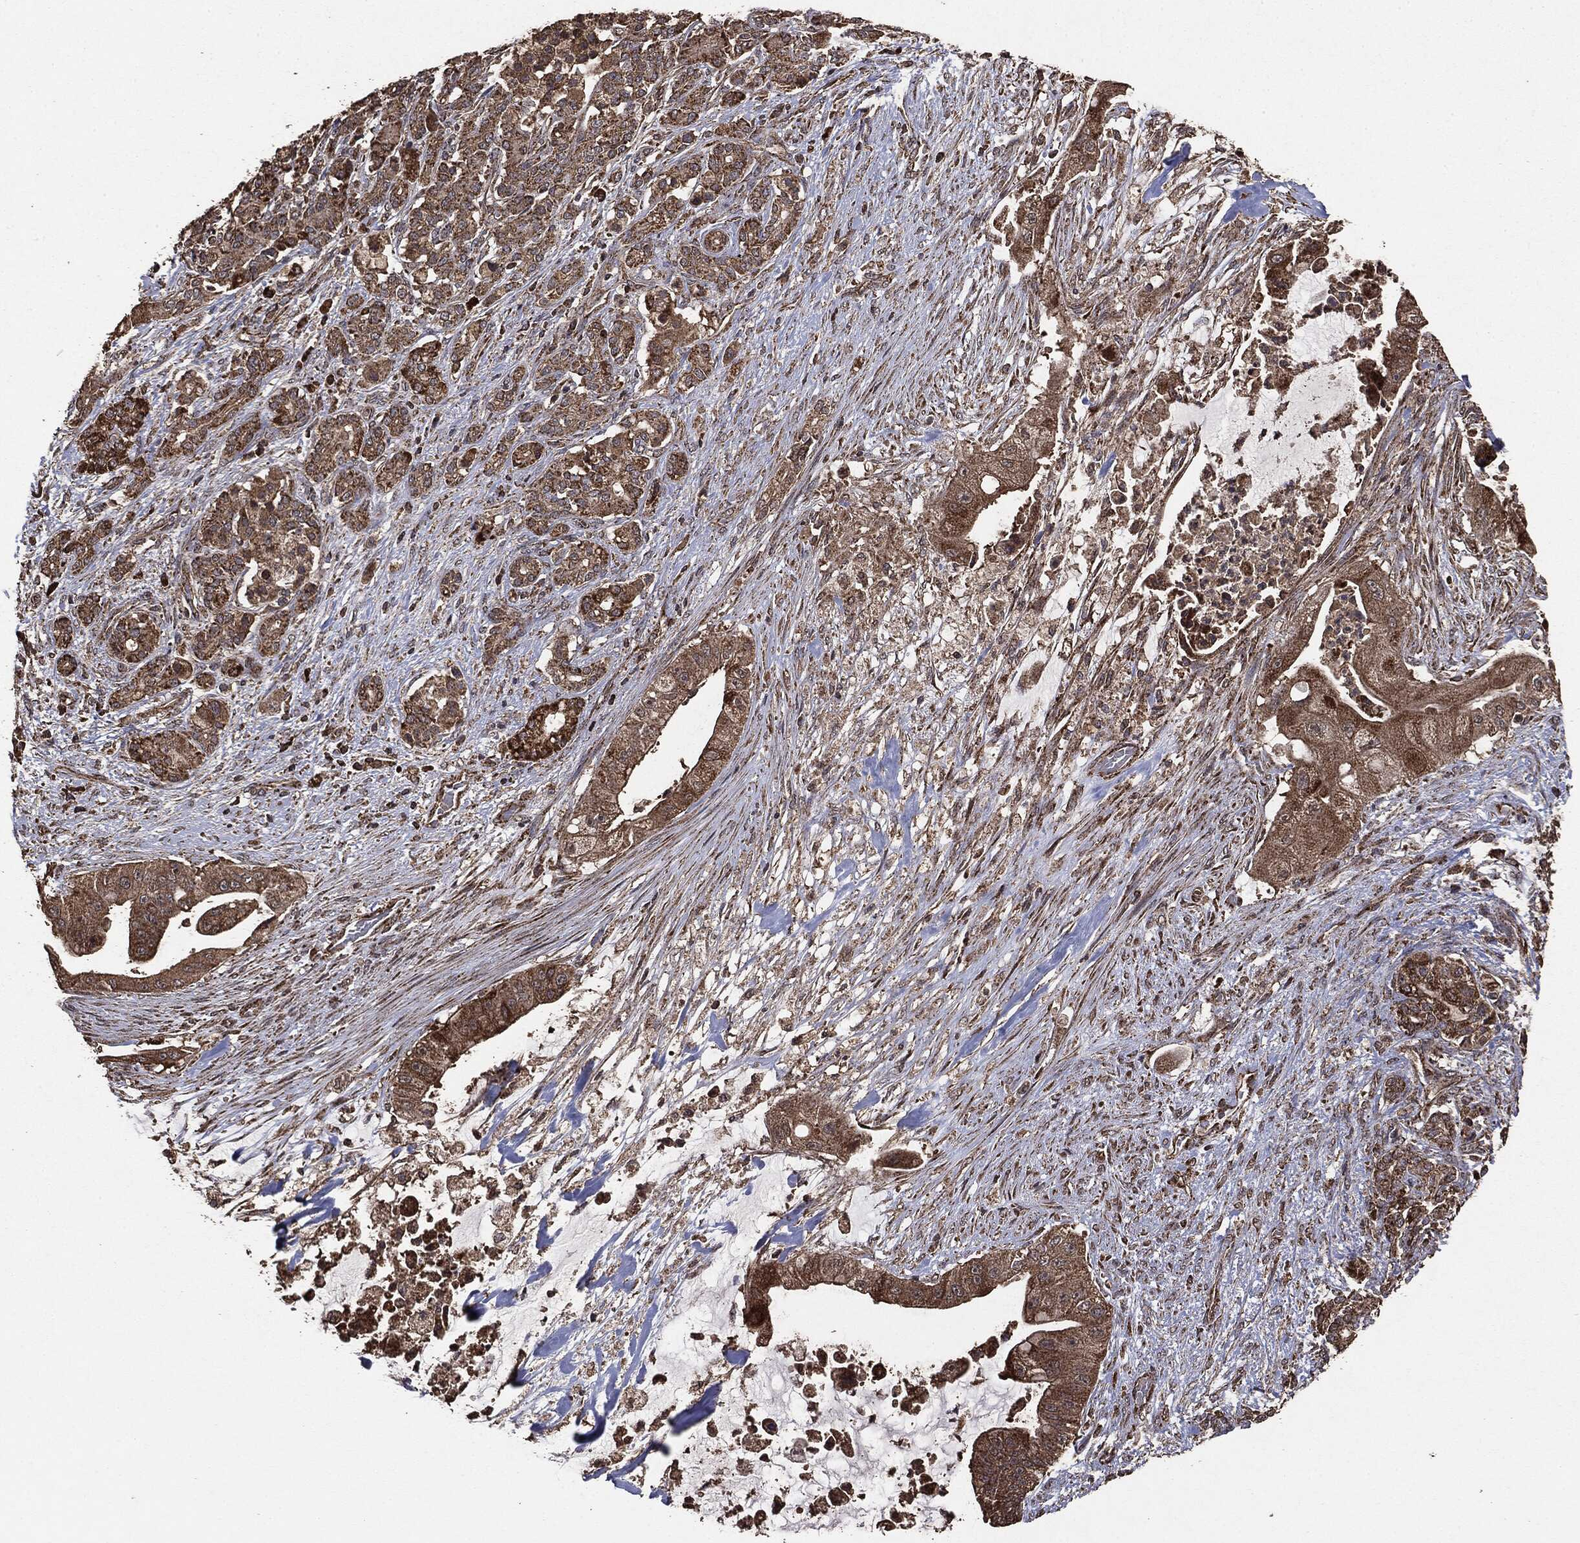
{"staining": {"intensity": "moderate", "quantity": ">75%", "location": "cytoplasmic/membranous"}, "tissue": "pancreatic cancer", "cell_type": "Tumor cells", "image_type": "cancer", "snomed": [{"axis": "morphology", "description": "Normal tissue, NOS"}, {"axis": "morphology", "description": "Inflammation, NOS"}, {"axis": "morphology", "description": "Adenocarcinoma, NOS"}, {"axis": "topography", "description": "Pancreas"}], "caption": "Human pancreatic cancer (adenocarcinoma) stained for a protein (brown) displays moderate cytoplasmic/membranous positive staining in about >75% of tumor cells.", "gene": "MTOR", "patient": {"sex": "male", "age": 57}}